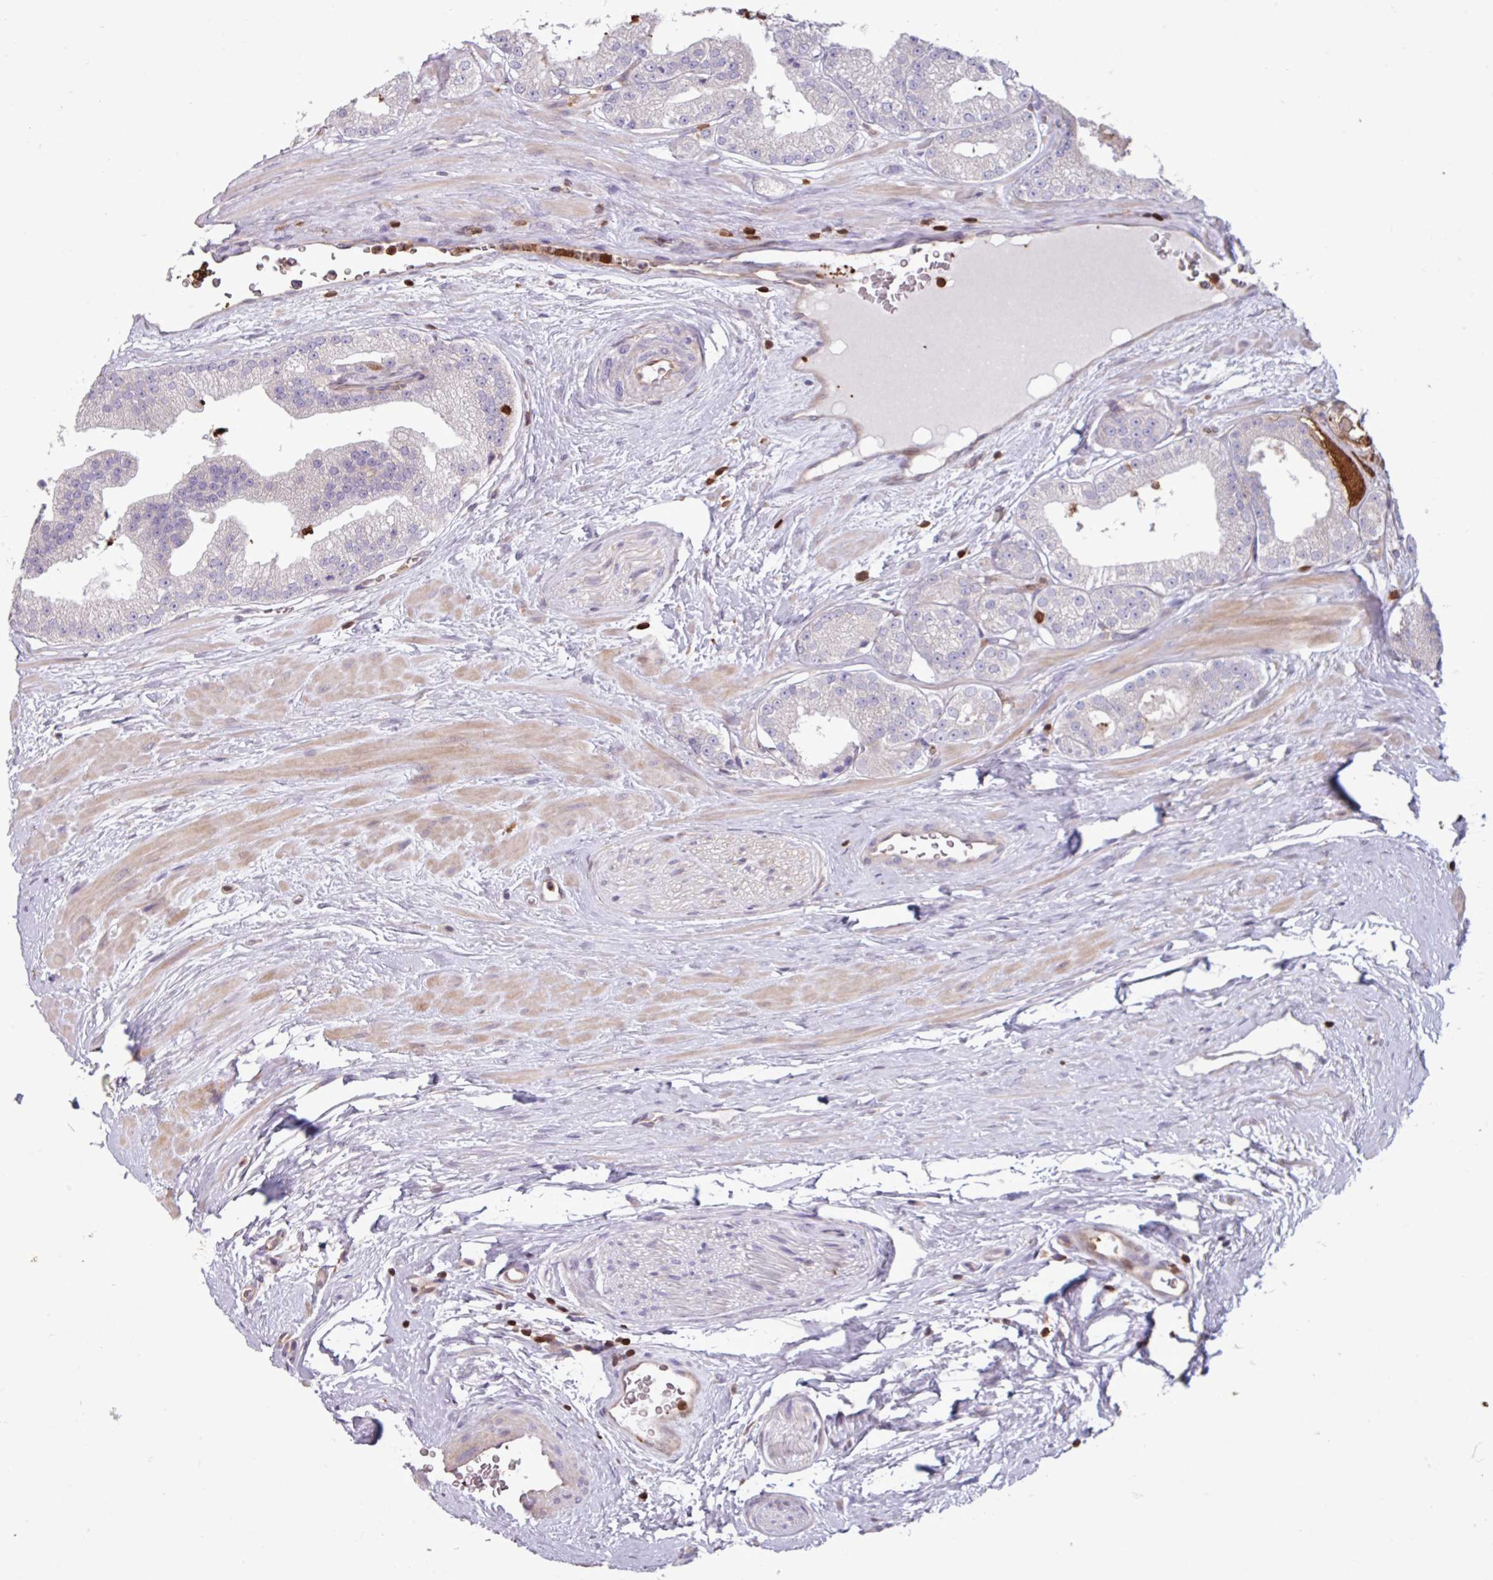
{"staining": {"intensity": "negative", "quantity": "none", "location": "none"}, "tissue": "prostate cancer", "cell_type": "Tumor cells", "image_type": "cancer", "snomed": [{"axis": "morphology", "description": "Adenocarcinoma, High grade"}, {"axis": "topography", "description": "Prostate"}], "caption": "A high-resolution micrograph shows immunohistochemistry staining of prostate cancer (adenocarcinoma (high-grade)), which demonstrates no significant staining in tumor cells. (IHC, brightfield microscopy, high magnification).", "gene": "SEC61G", "patient": {"sex": "male", "age": 68}}